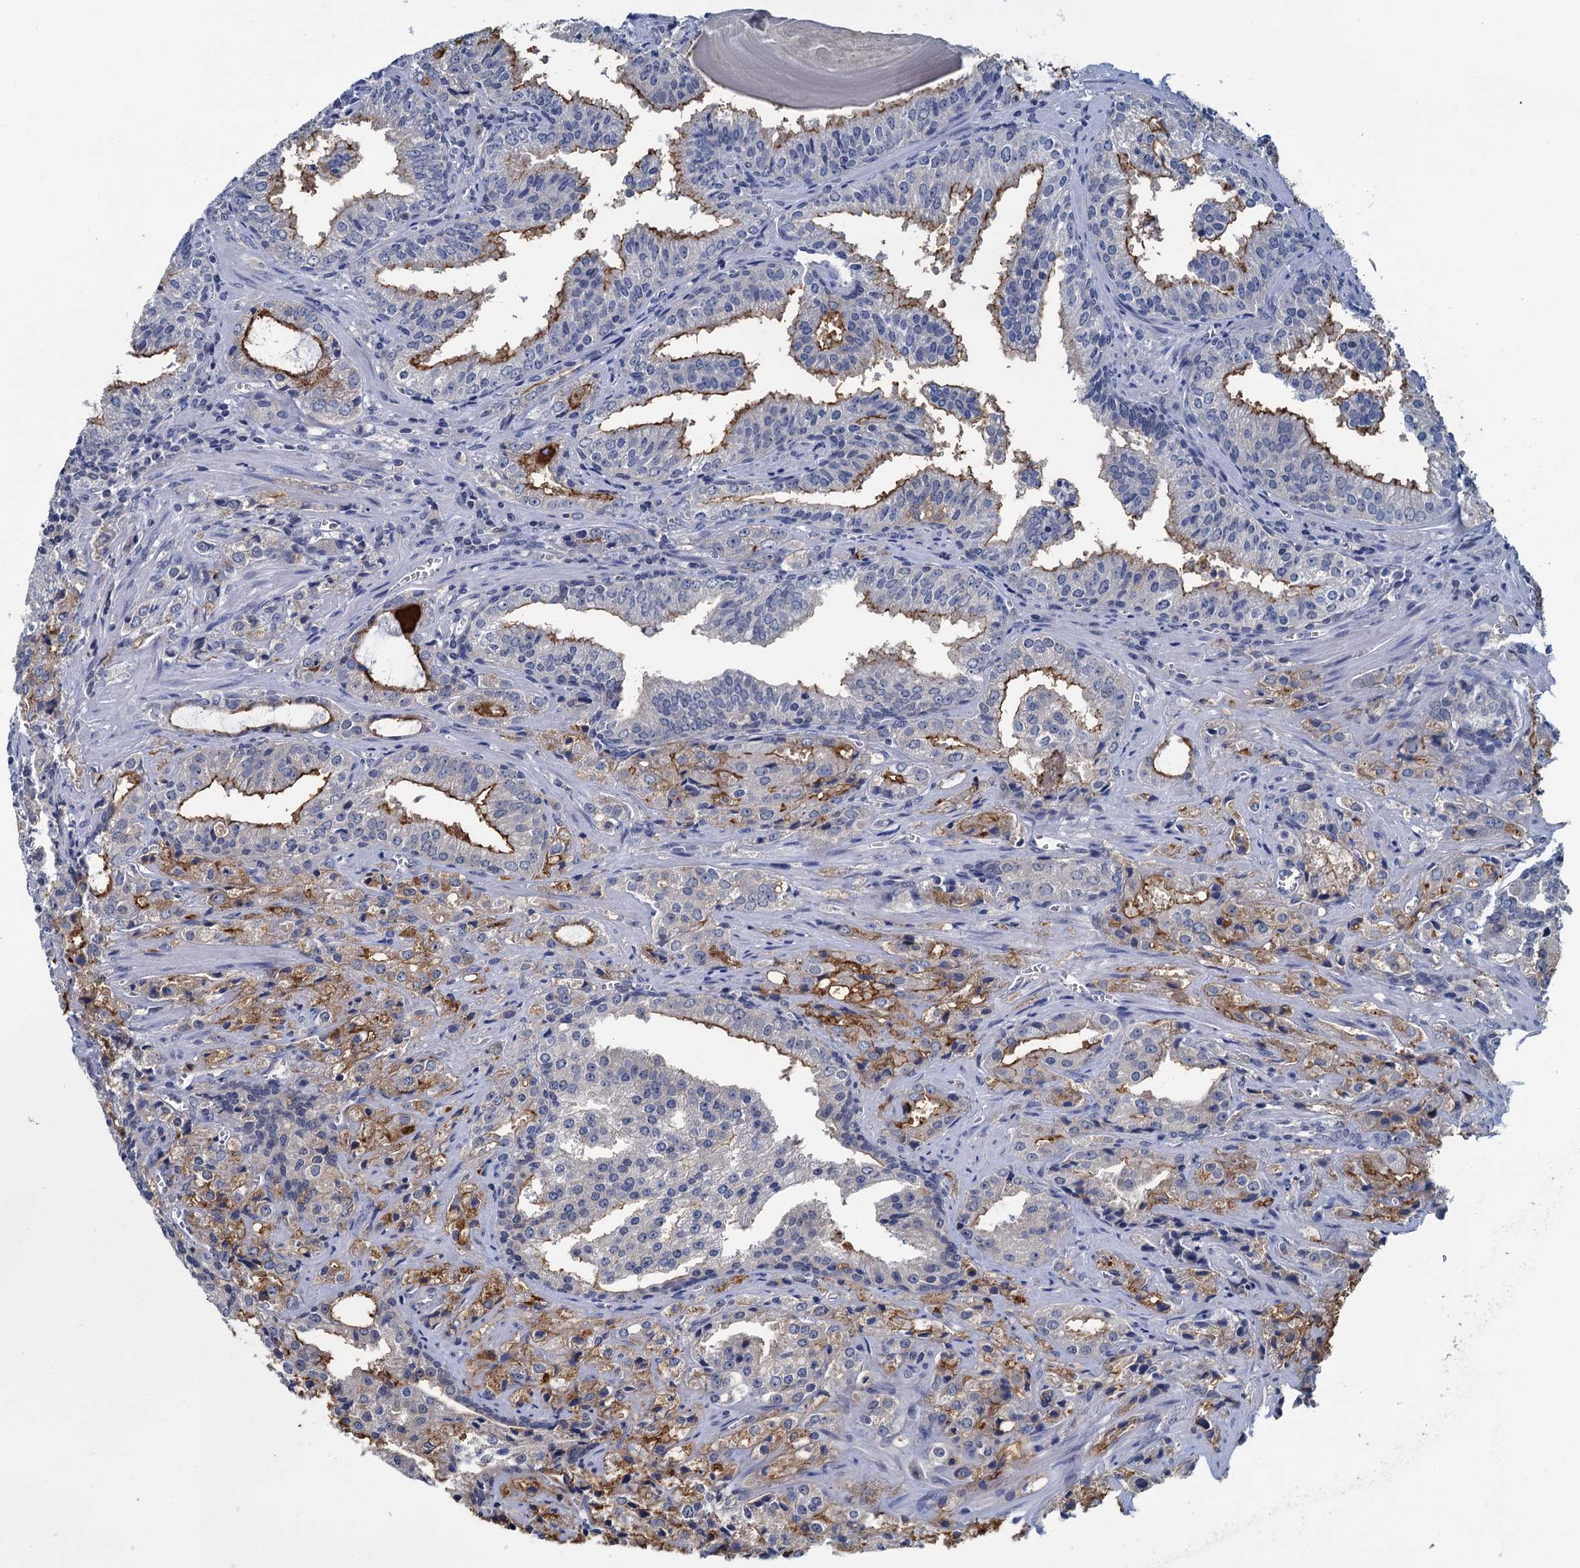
{"staining": {"intensity": "moderate", "quantity": "25%-75%", "location": "cytoplasmic/membranous"}, "tissue": "prostate cancer", "cell_type": "Tumor cells", "image_type": "cancer", "snomed": [{"axis": "morphology", "description": "Adenocarcinoma, High grade"}, {"axis": "topography", "description": "Prostate"}], "caption": "Moderate cytoplasmic/membranous staining for a protein is appreciated in approximately 25%-75% of tumor cells of adenocarcinoma (high-grade) (prostate) using immunohistochemistry (IHC).", "gene": "MIOX", "patient": {"sex": "male", "age": 68}}